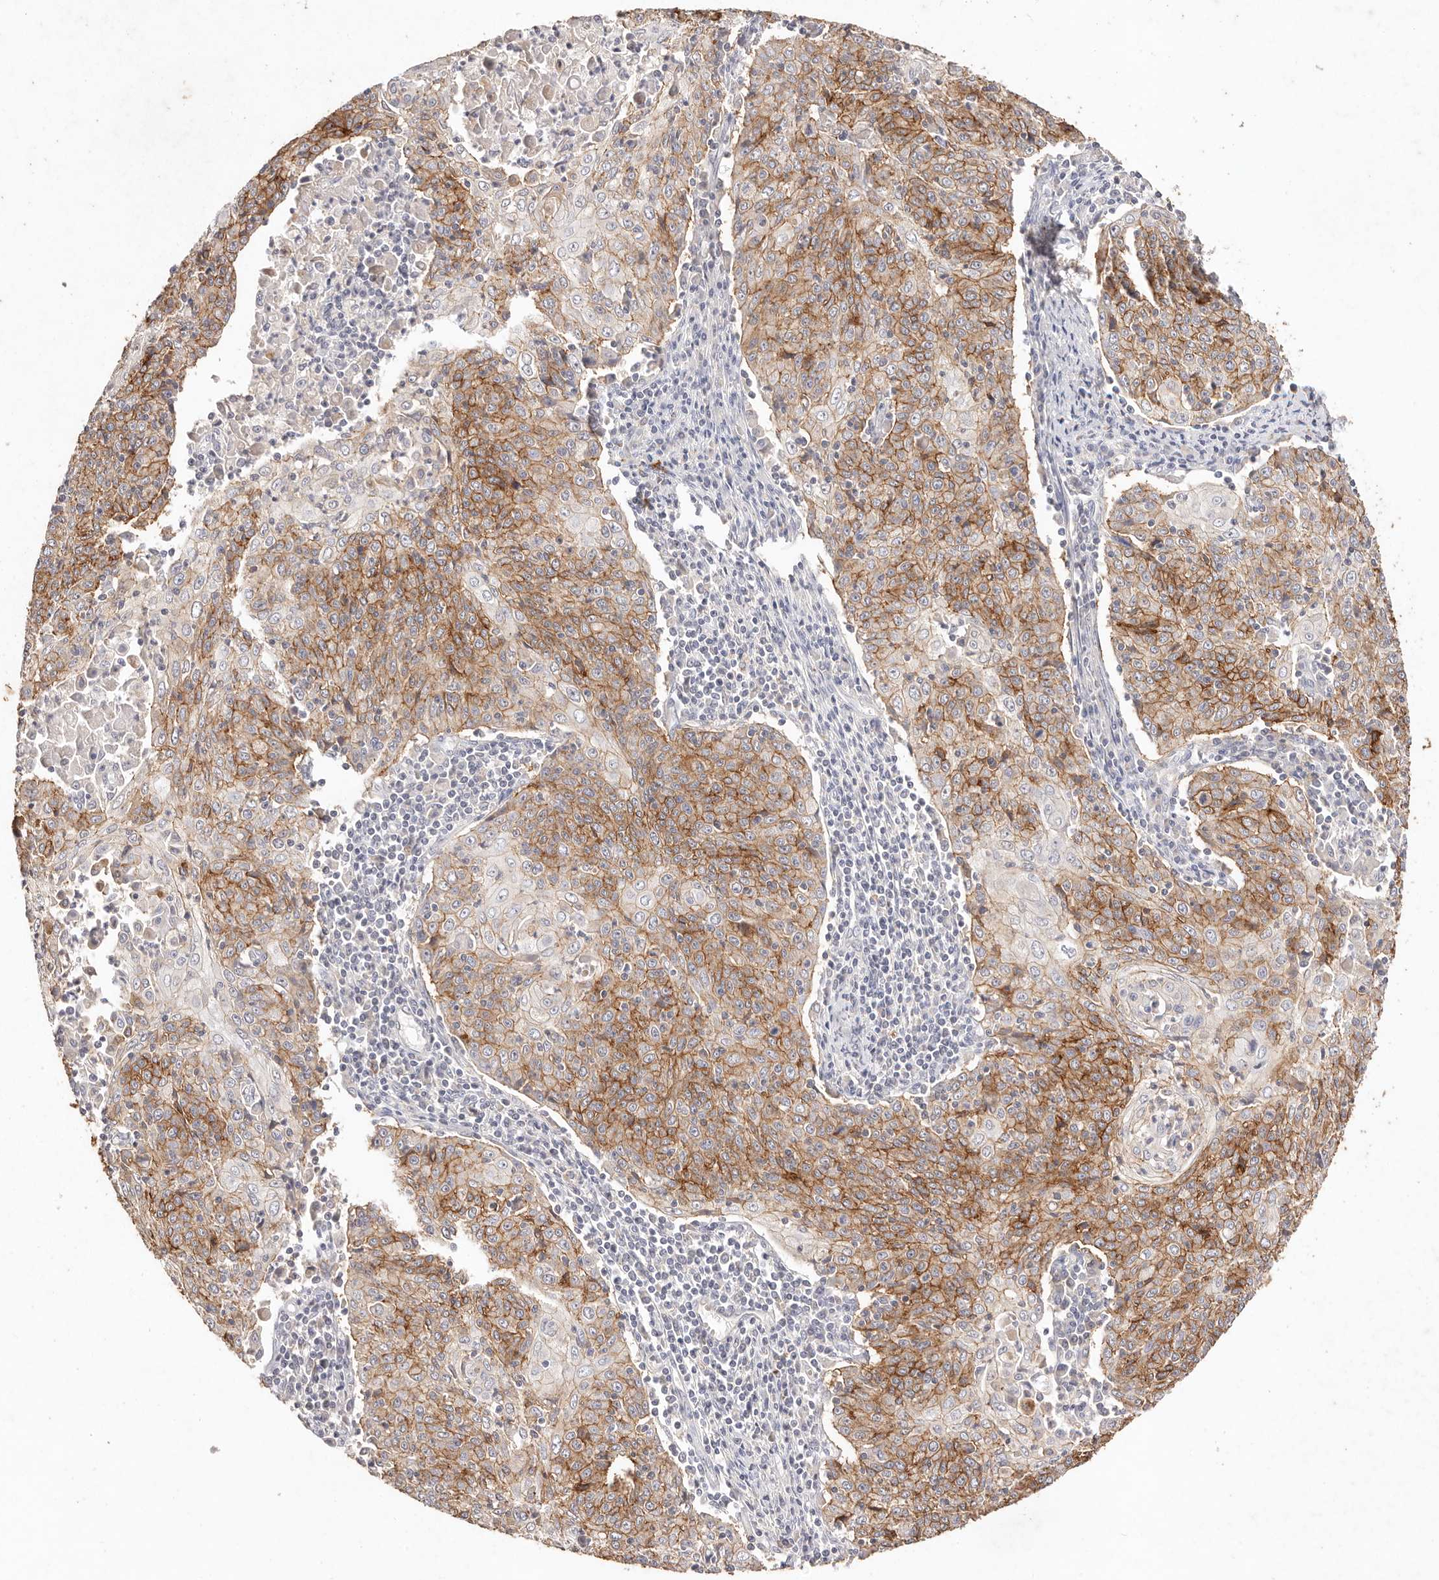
{"staining": {"intensity": "moderate", "quantity": ">75%", "location": "cytoplasmic/membranous"}, "tissue": "cervical cancer", "cell_type": "Tumor cells", "image_type": "cancer", "snomed": [{"axis": "morphology", "description": "Squamous cell carcinoma, NOS"}, {"axis": "topography", "description": "Cervix"}], "caption": "High-power microscopy captured an IHC photomicrograph of cervical cancer, revealing moderate cytoplasmic/membranous staining in about >75% of tumor cells.", "gene": "CXADR", "patient": {"sex": "female", "age": 48}}